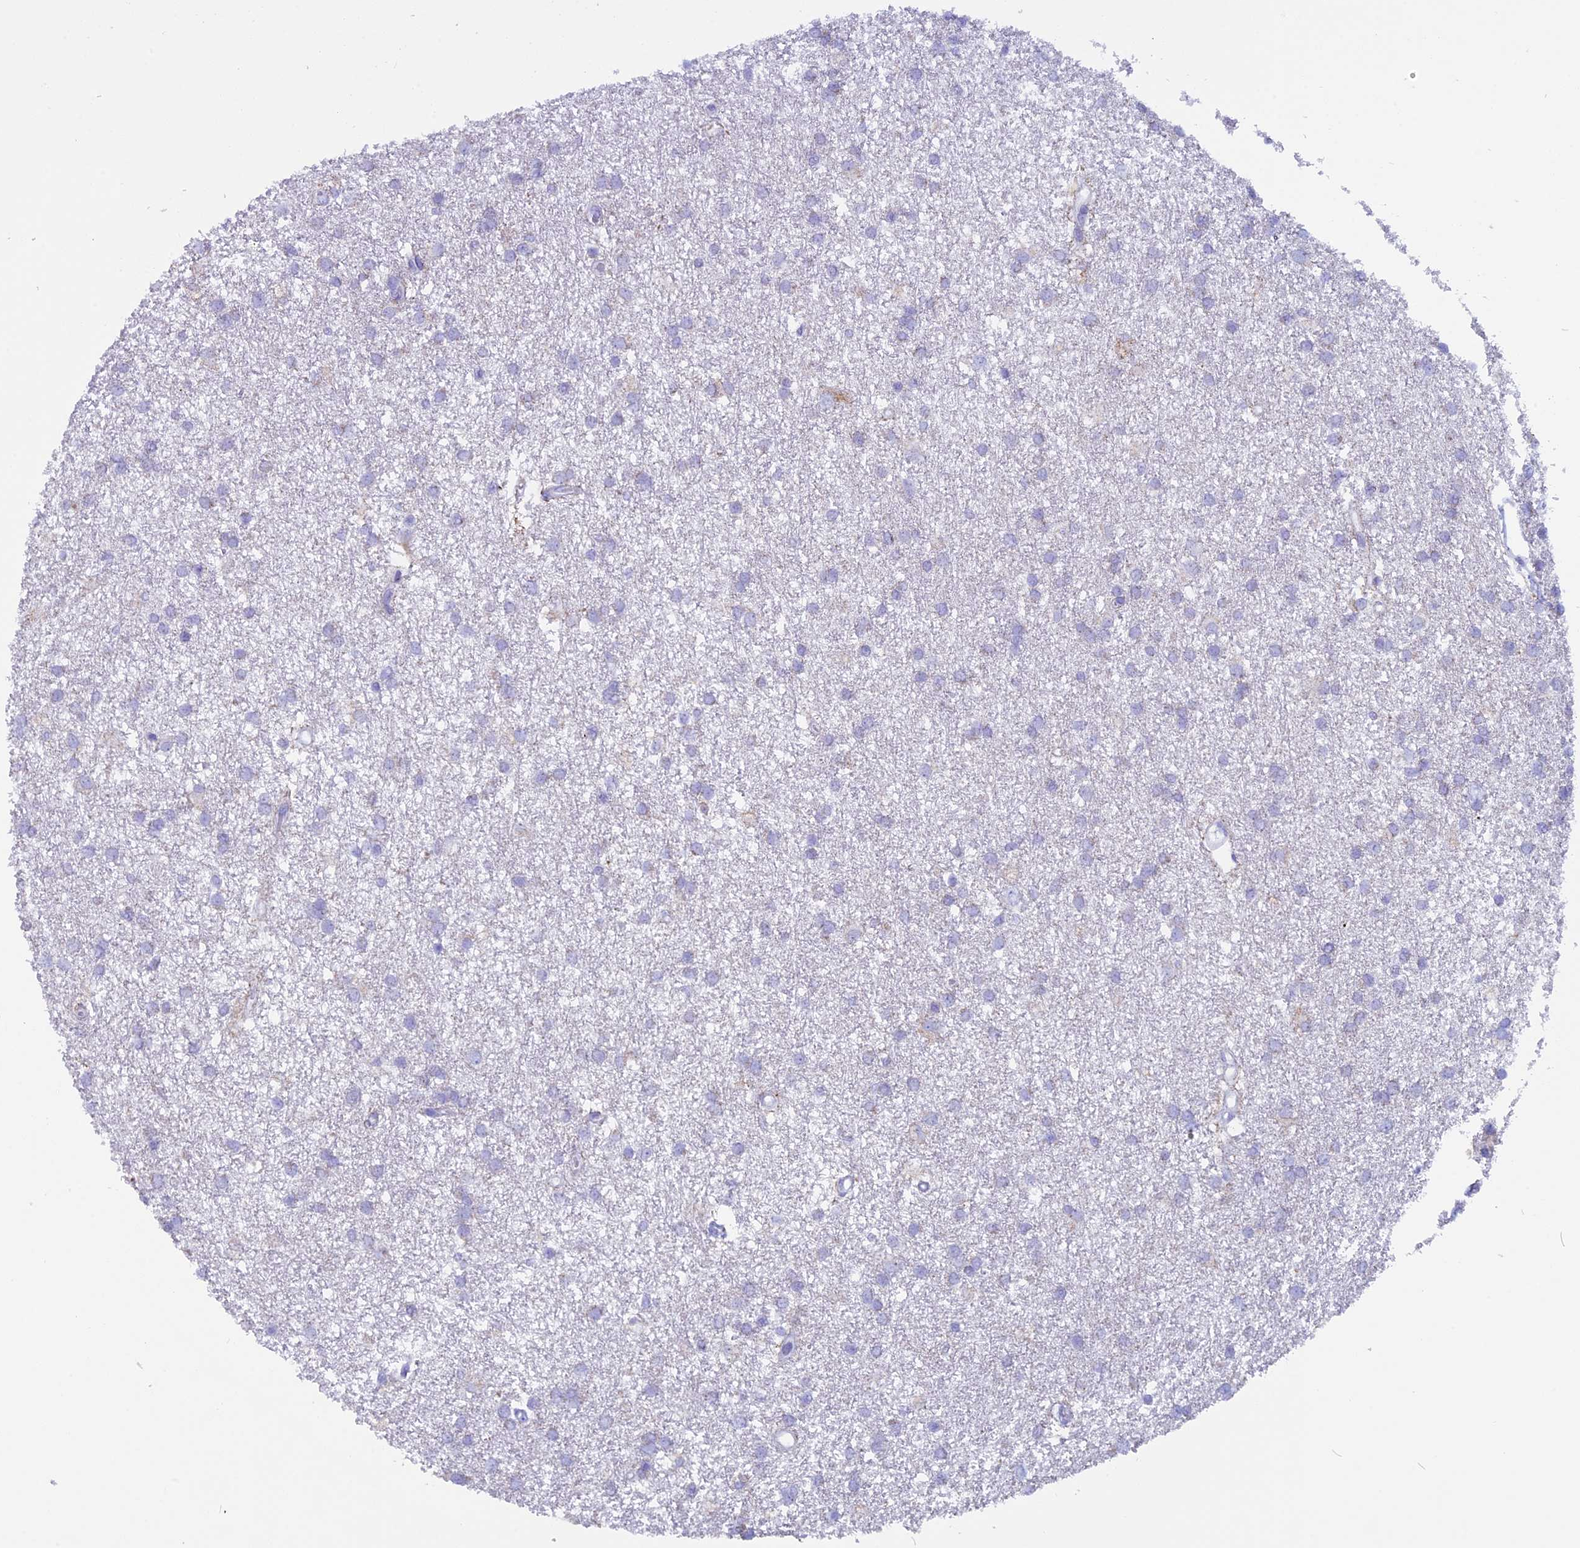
{"staining": {"intensity": "negative", "quantity": "none", "location": "none"}, "tissue": "glioma", "cell_type": "Tumor cells", "image_type": "cancer", "snomed": [{"axis": "morphology", "description": "Glioma, malignant, High grade"}, {"axis": "topography", "description": "Brain"}], "caption": "IHC image of neoplastic tissue: high-grade glioma (malignant) stained with DAB reveals no significant protein positivity in tumor cells.", "gene": "ZNF563", "patient": {"sex": "male", "age": 77}}